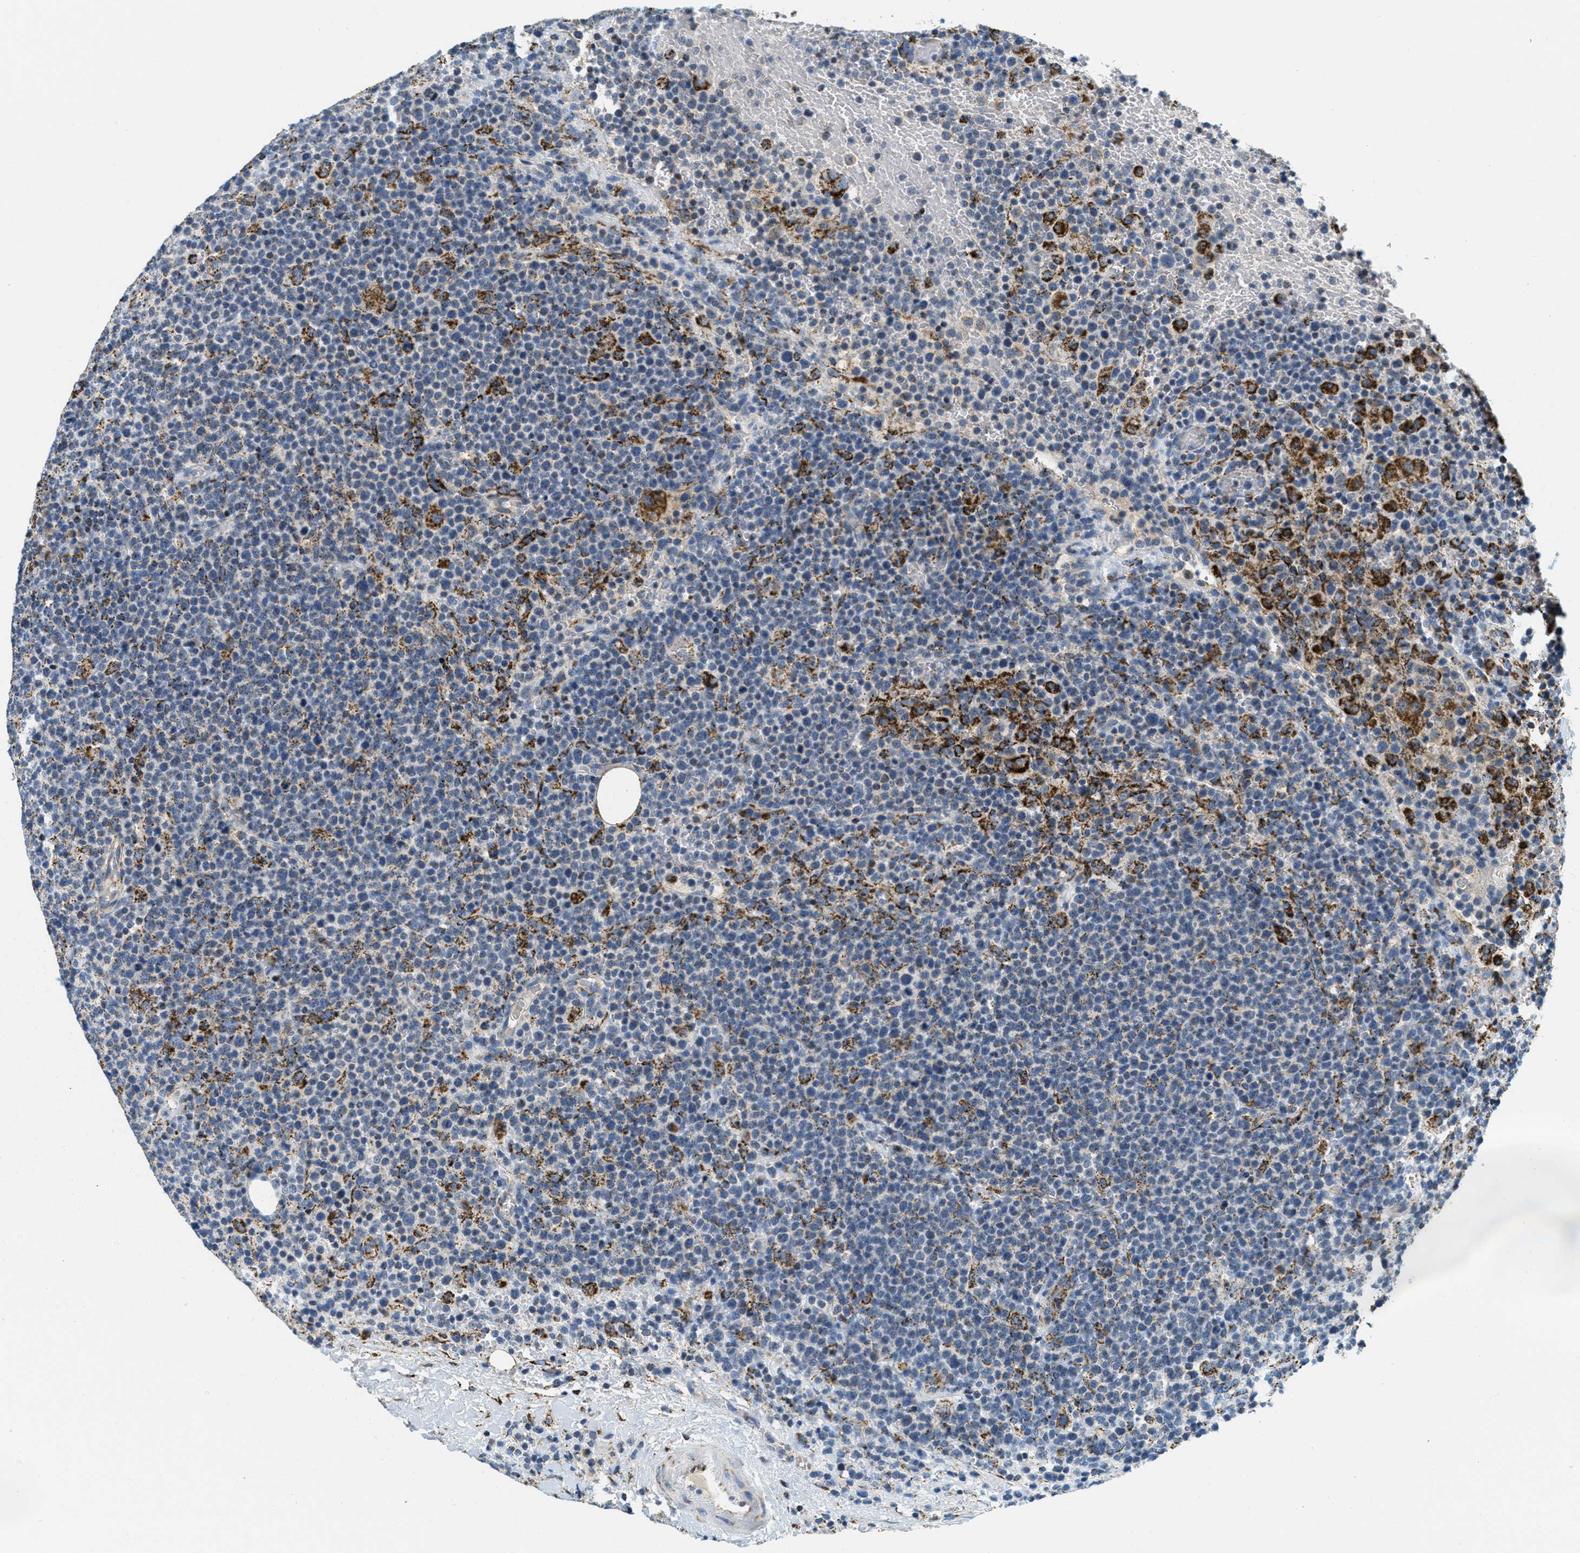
{"staining": {"intensity": "strong", "quantity": "<25%", "location": "cytoplasmic/membranous"}, "tissue": "lymphoma", "cell_type": "Tumor cells", "image_type": "cancer", "snomed": [{"axis": "morphology", "description": "Malignant lymphoma, non-Hodgkin's type, High grade"}, {"axis": "topography", "description": "Lymph node"}], "caption": "Brown immunohistochemical staining in human lymphoma reveals strong cytoplasmic/membranous positivity in approximately <25% of tumor cells.", "gene": "HLCS", "patient": {"sex": "male", "age": 61}}